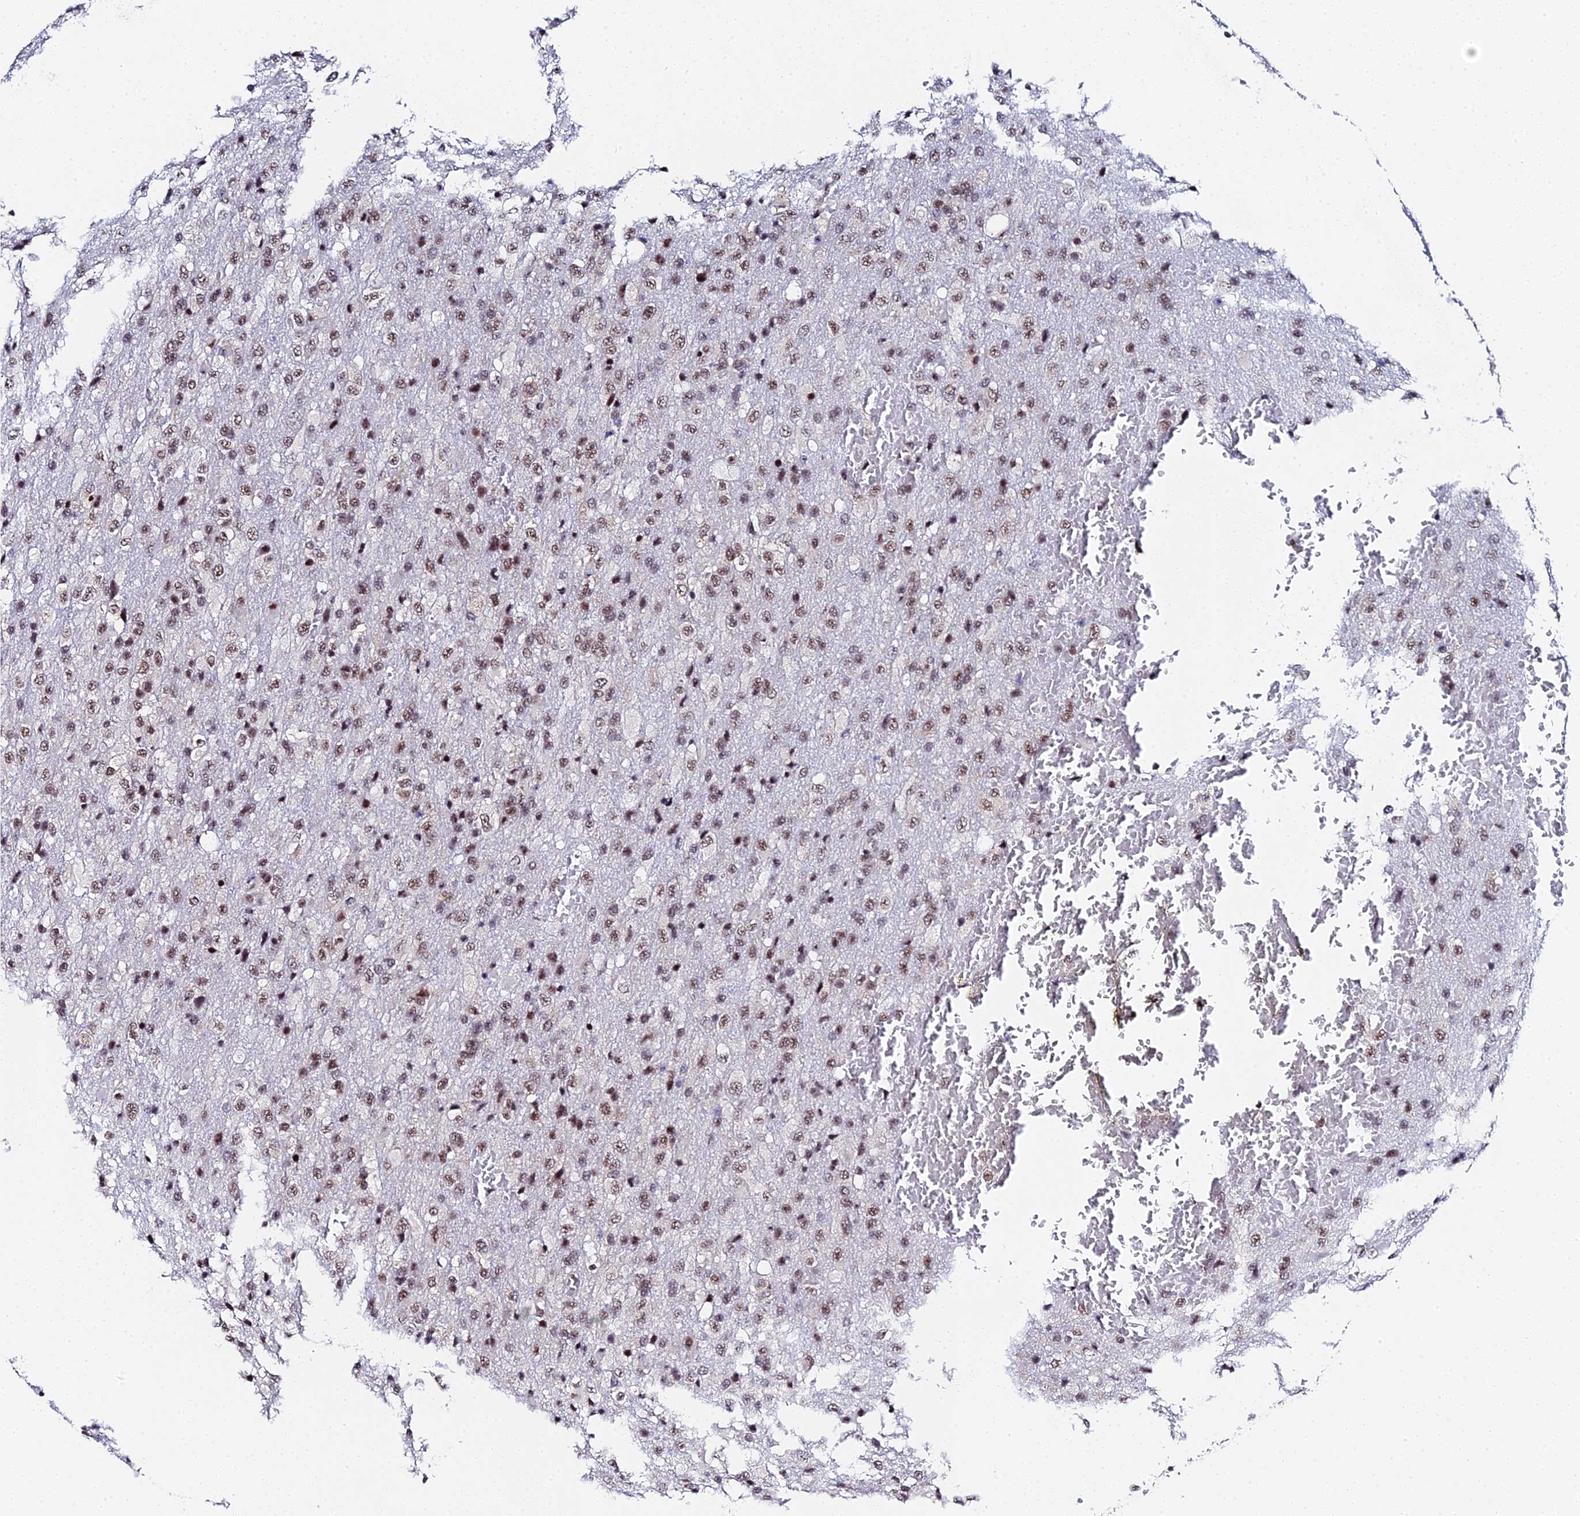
{"staining": {"intensity": "moderate", "quantity": ">75%", "location": "nuclear"}, "tissue": "glioma", "cell_type": "Tumor cells", "image_type": "cancer", "snomed": [{"axis": "morphology", "description": "Glioma, malignant, High grade"}, {"axis": "topography", "description": "Brain"}], "caption": "Protein expression analysis of human glioma reveals moderate nuclear positivity in approximately >75% of tumor cells.", "gene": "MAGOHB", "patient": {"sex": "female", "age": 74}}